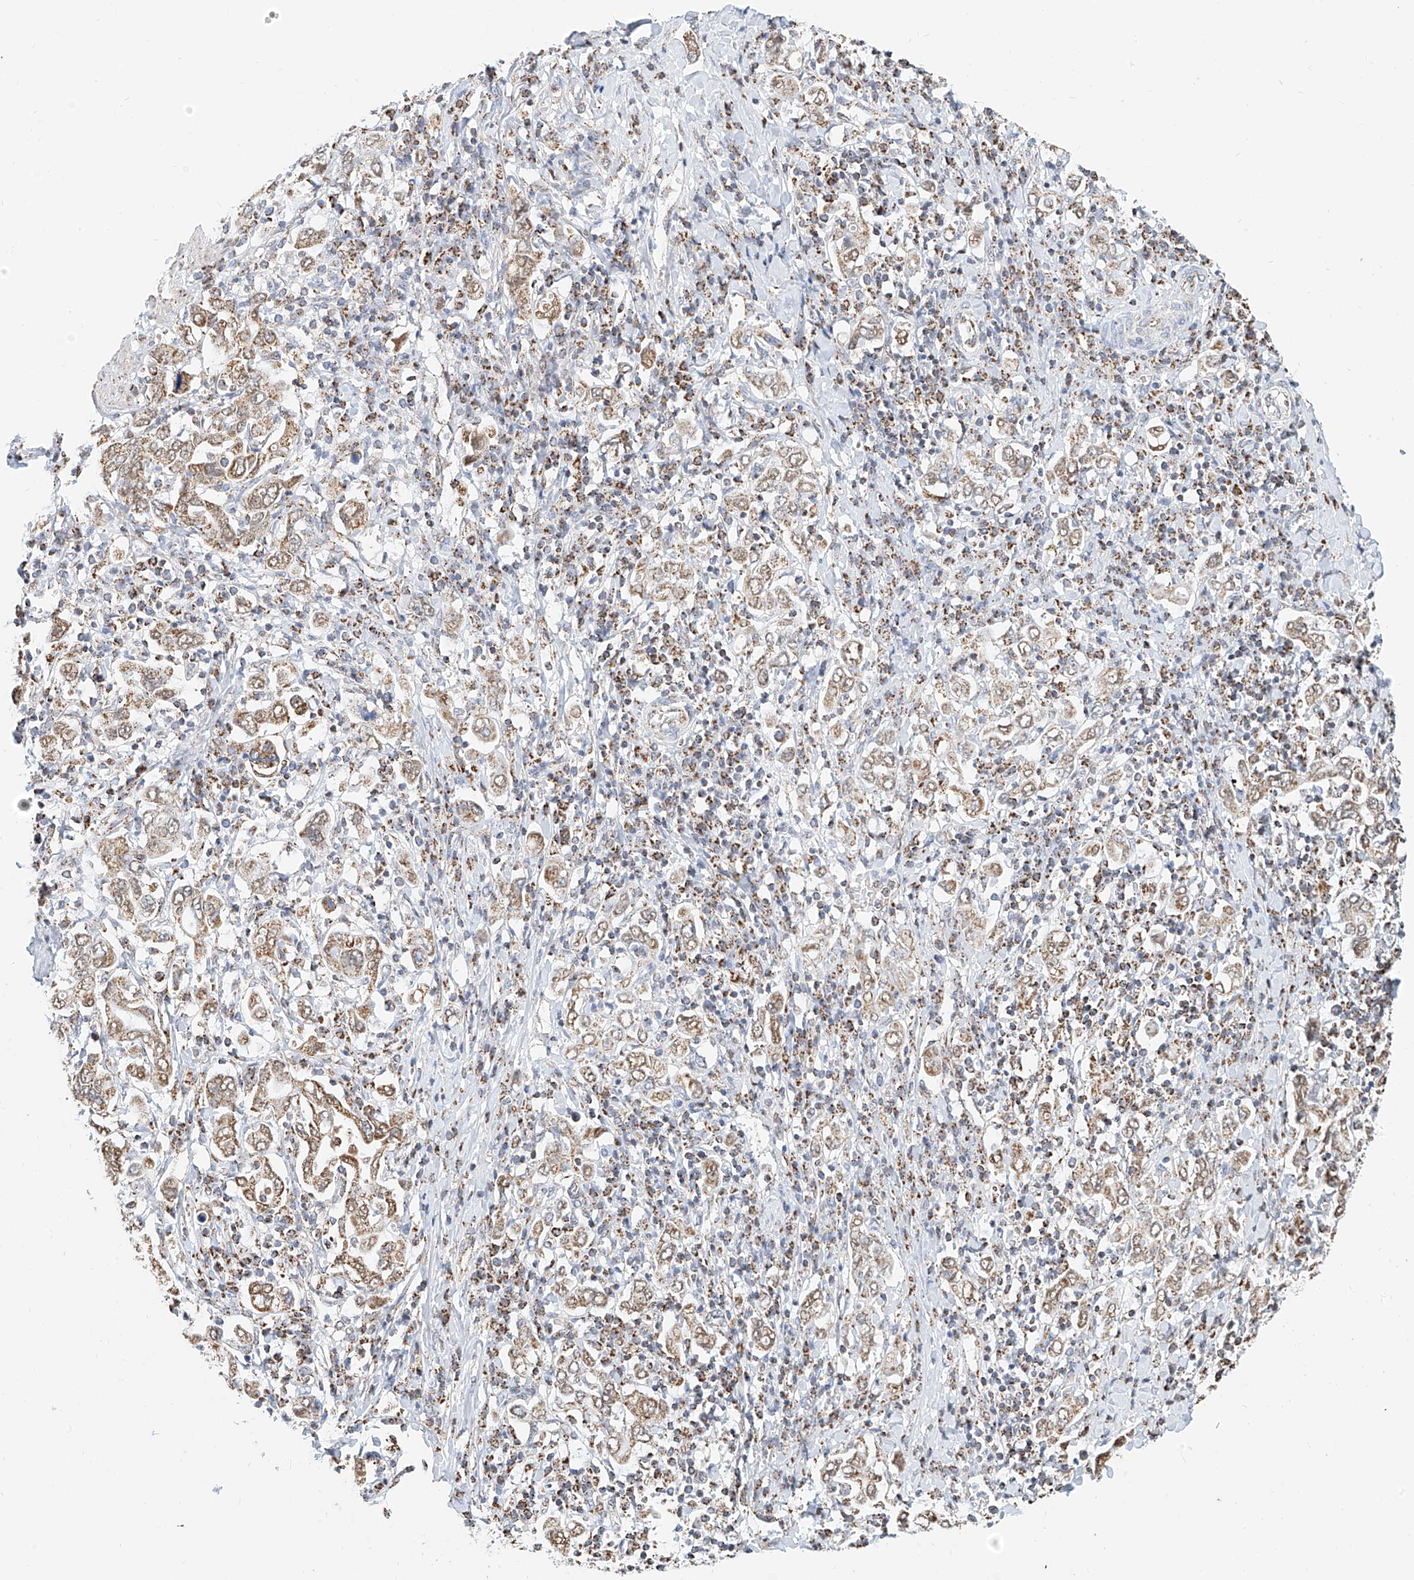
{"staining": {"intensity": "moderate", "quantity": ">75%", "location": "cytoplasmic/membranous"}, "tissue": "stomach cancer", "cell_type": "Tumor cells", "image_type": "cancer", "snomed": [{"axis": "morphology", "description": "Adenocarcinoma, NOS"}, {"axis": "topography", "description": "Stomach, upper"}], "caption": "Adenocarcinoma (stomach) stained for a protein (brown) reveals moderate cytoplasmic/membranous positive expression in about >75% of tumor cells.", "gene": "NALCN", "patient": {"sex": "male", "age": 62}}